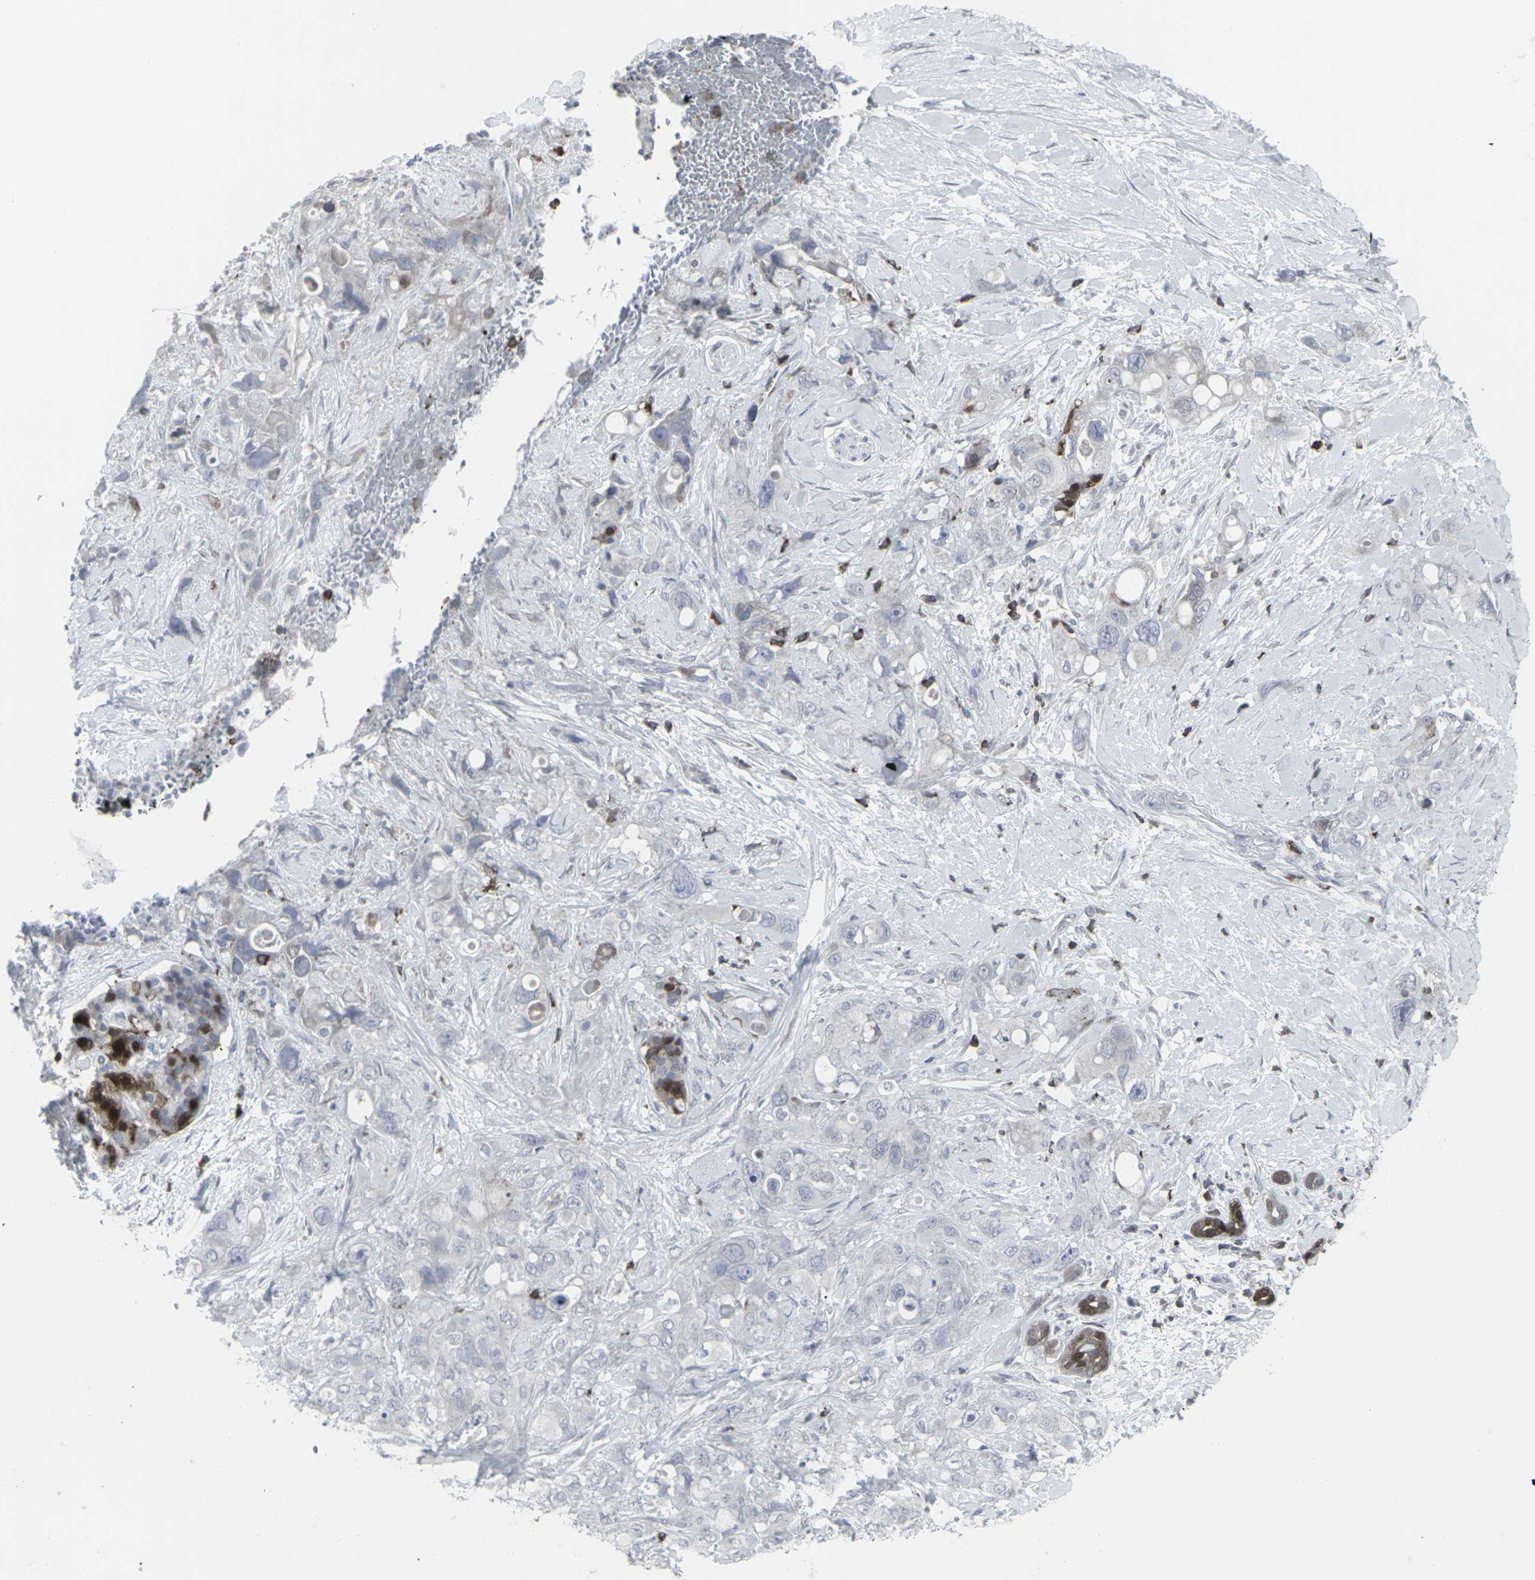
{"staining": {"intensity": "negative", "quantity": "none", "location": "none"}, "tissue": "pancreatic cancer", "cell_type": "Tumor cells", "image_type": "cancer", "snomed": [{"axis": "morphology", "description": "Adenocarcinoma, NOS"}, {"axis": "topography", "description": "Pancreas"}], "caption": "Adenocarcinoma (pancreatic) stained for a protein using immunohistochemistry reveals no staining tumor cells.", "gene": "APOBEC2", "patient": {"sex": "female", "age": 56}}